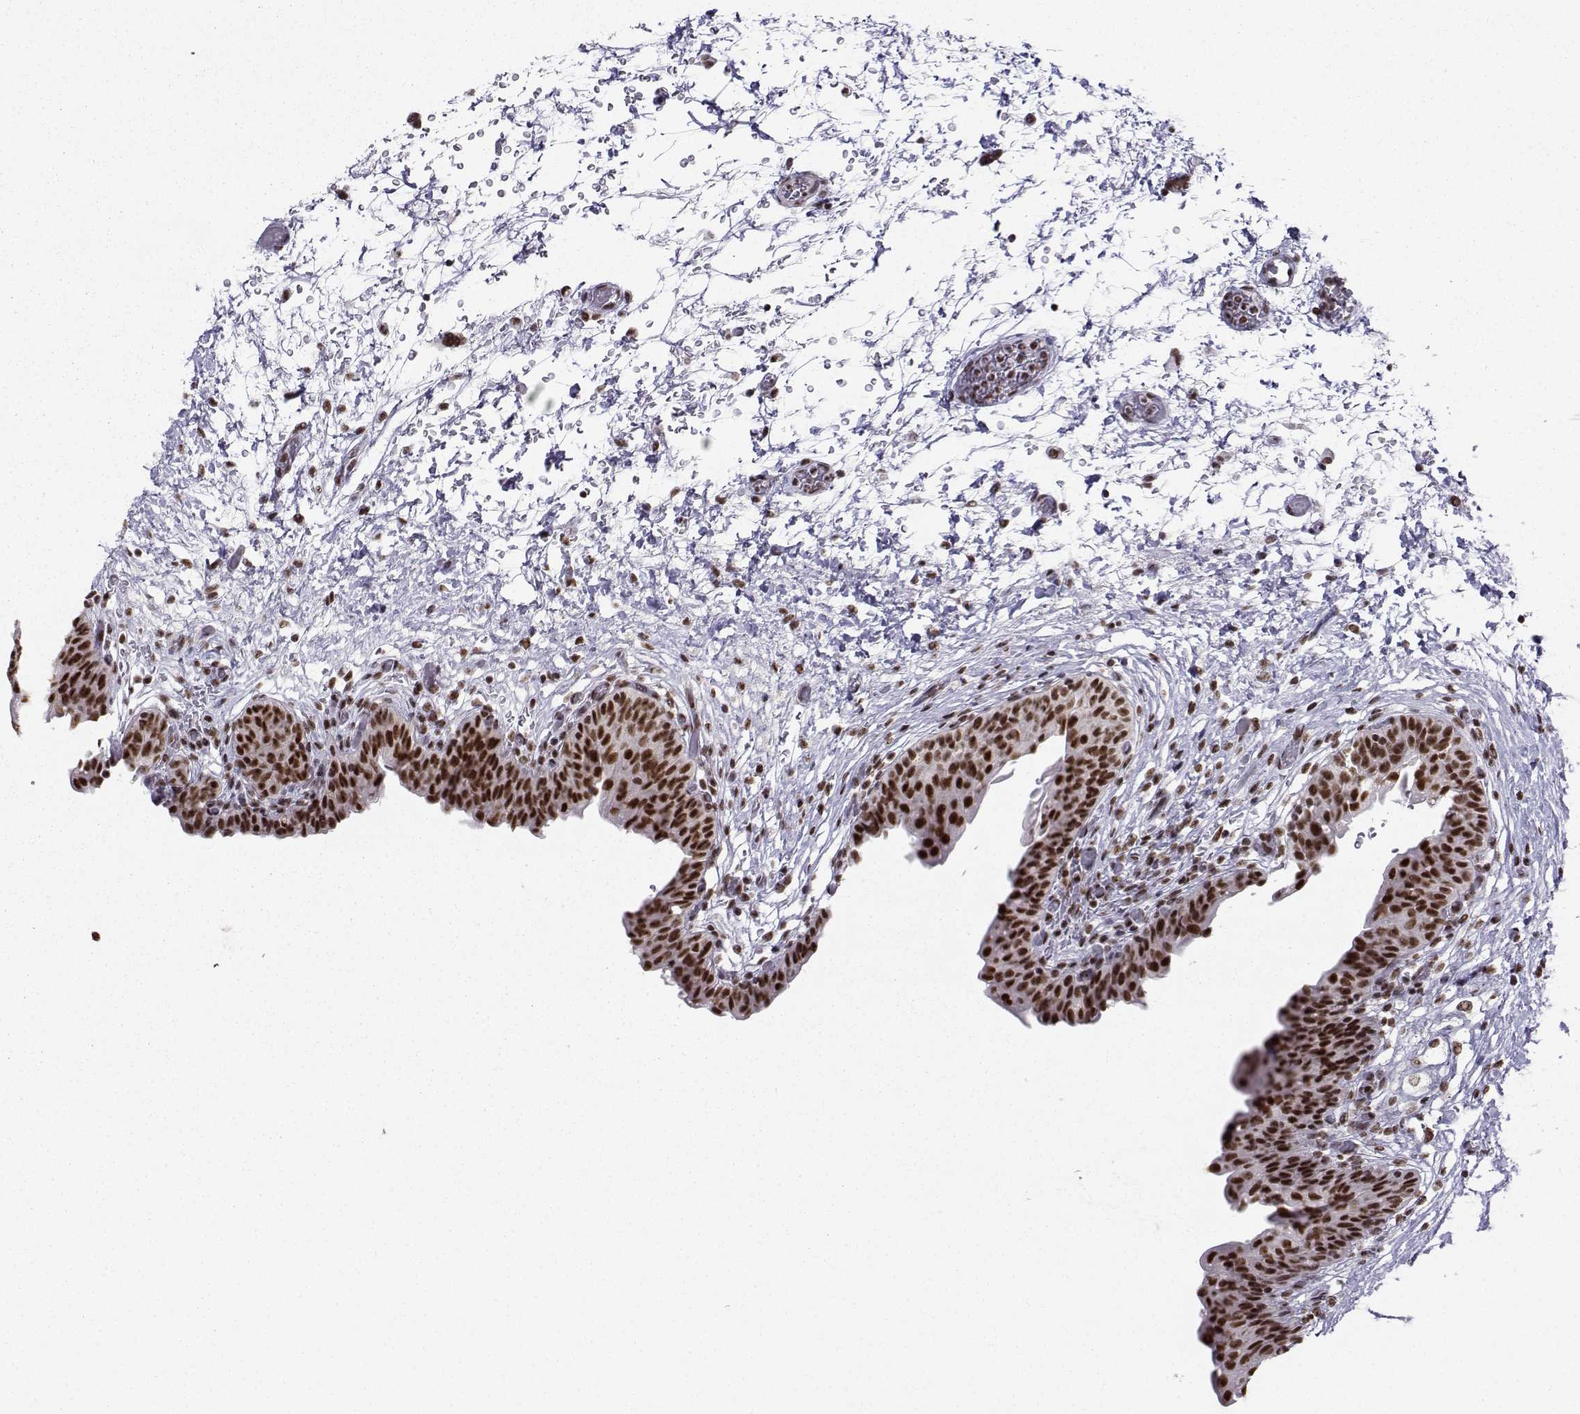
{"staining": {"intensity": "strong", "quantity": "25%-75%", "location": "nuclear"}, "tissue": "urinary bladder", "cell_type": "Urothelial cells", "image_type": "normal", "snomed": [{"axis": "morphology", "description": "Normal tissue, NOS"}, {"axis": "topography", "description": "Urinary bladder"}], "caption": "Immunohistochemical staining of normal urinary bladder demonstrates 25%-75% levels of strong nuclear protein expression in about 25%-75% of urothelial cells. (Brightfield microscopy of DAB IHC at high magnification).", "gene": "SNRPB2", "patient": {"sex": "male", "age": 69}}